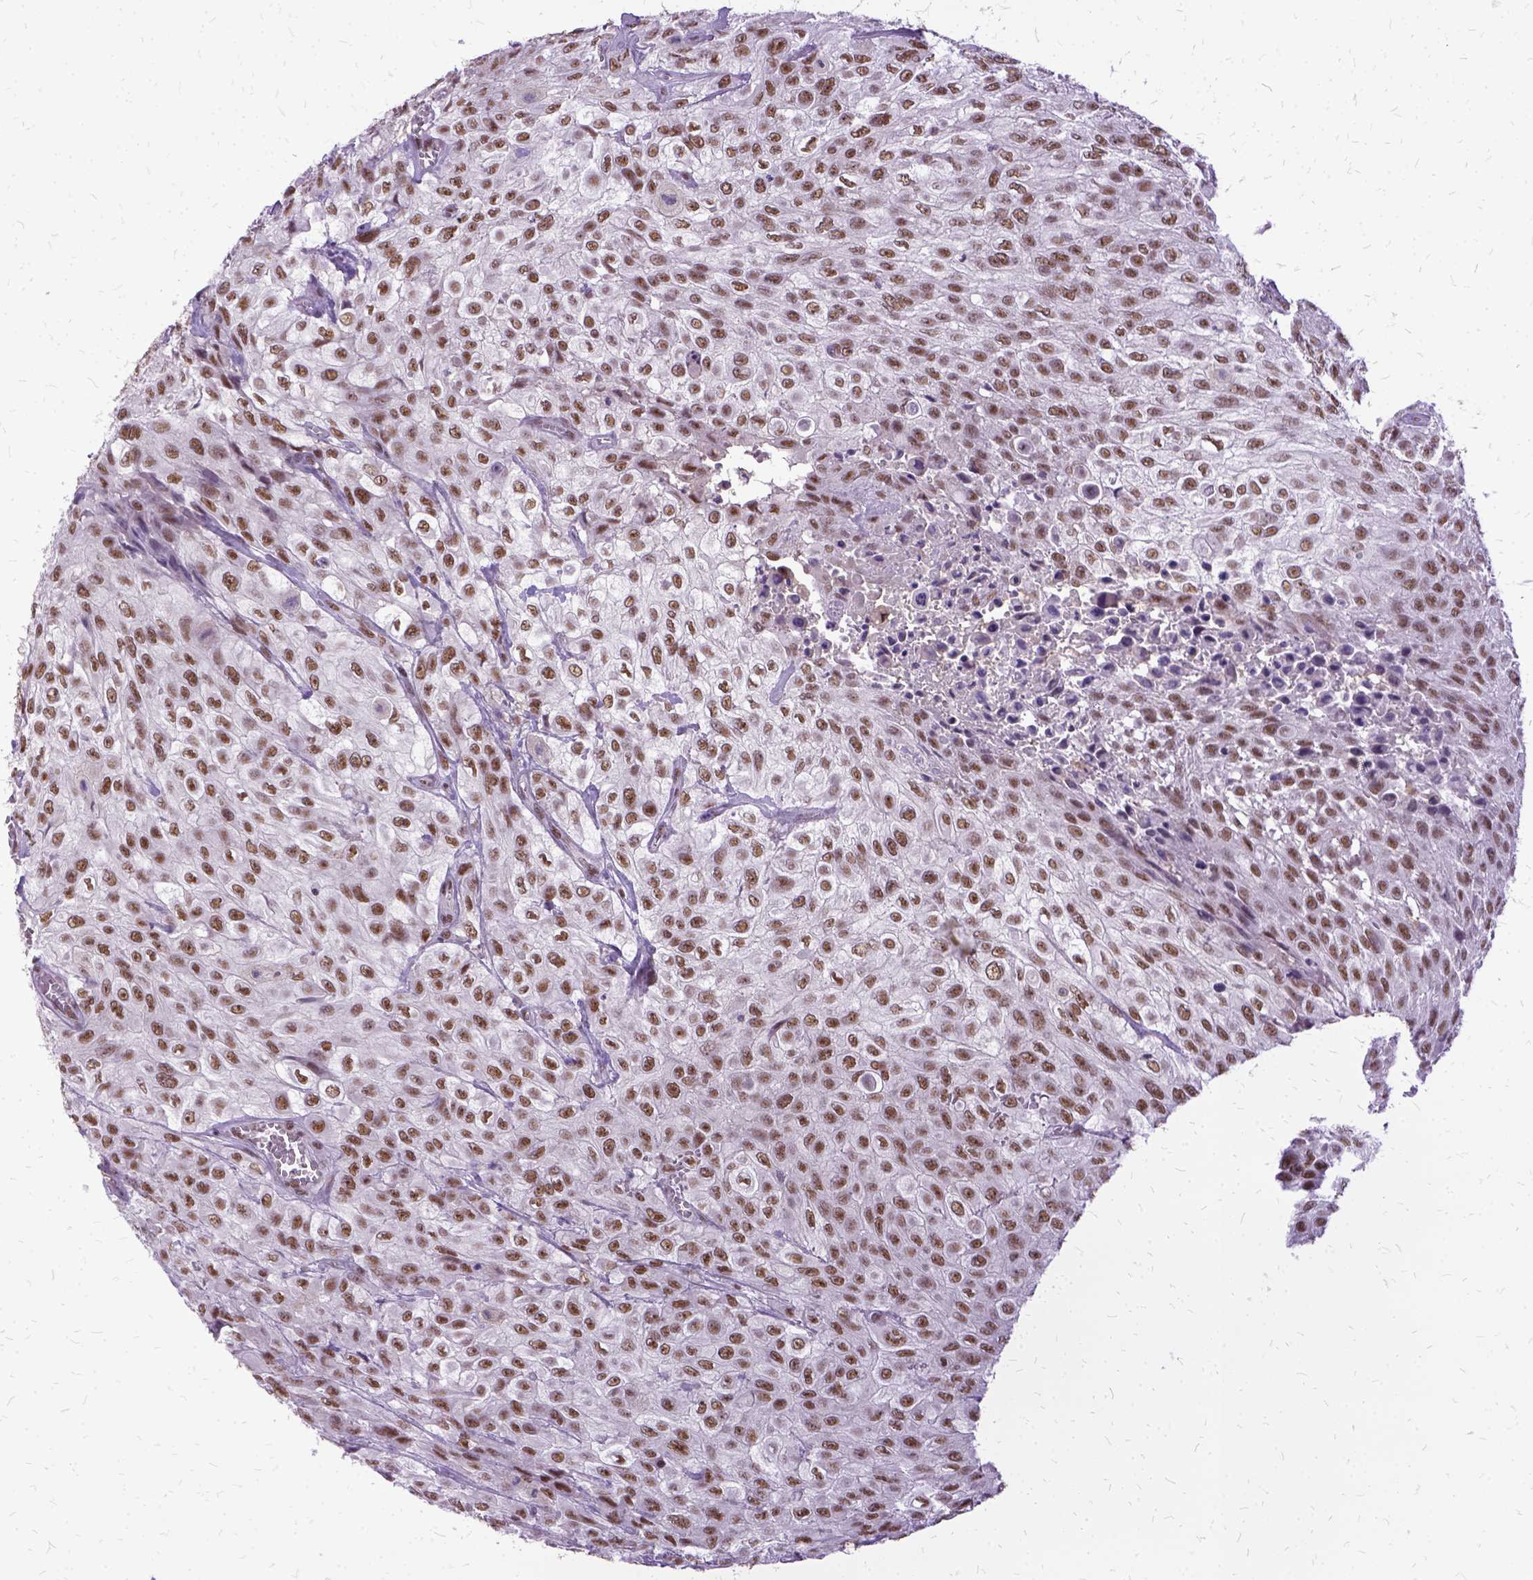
{"staining": {"intensity": "moderate", "quantity": ">75%", "location": "nuclear"}, "tissue": "urothelial cancer", "cell_type": "Tumor cells", "image_type": "cancer", "snomed": [{"axis": "morphology", "description": "Urothelial carcinoma, High grade"}, {"axis": "topography", "description": "Urinary bladder"}], "caption": "Moderate nuclear positivity is appreciated in approximately >75% of tumor cells in urothelial cancer.", "gene": "SETD1A", "patient": {"sex": "male", "age": 57}}